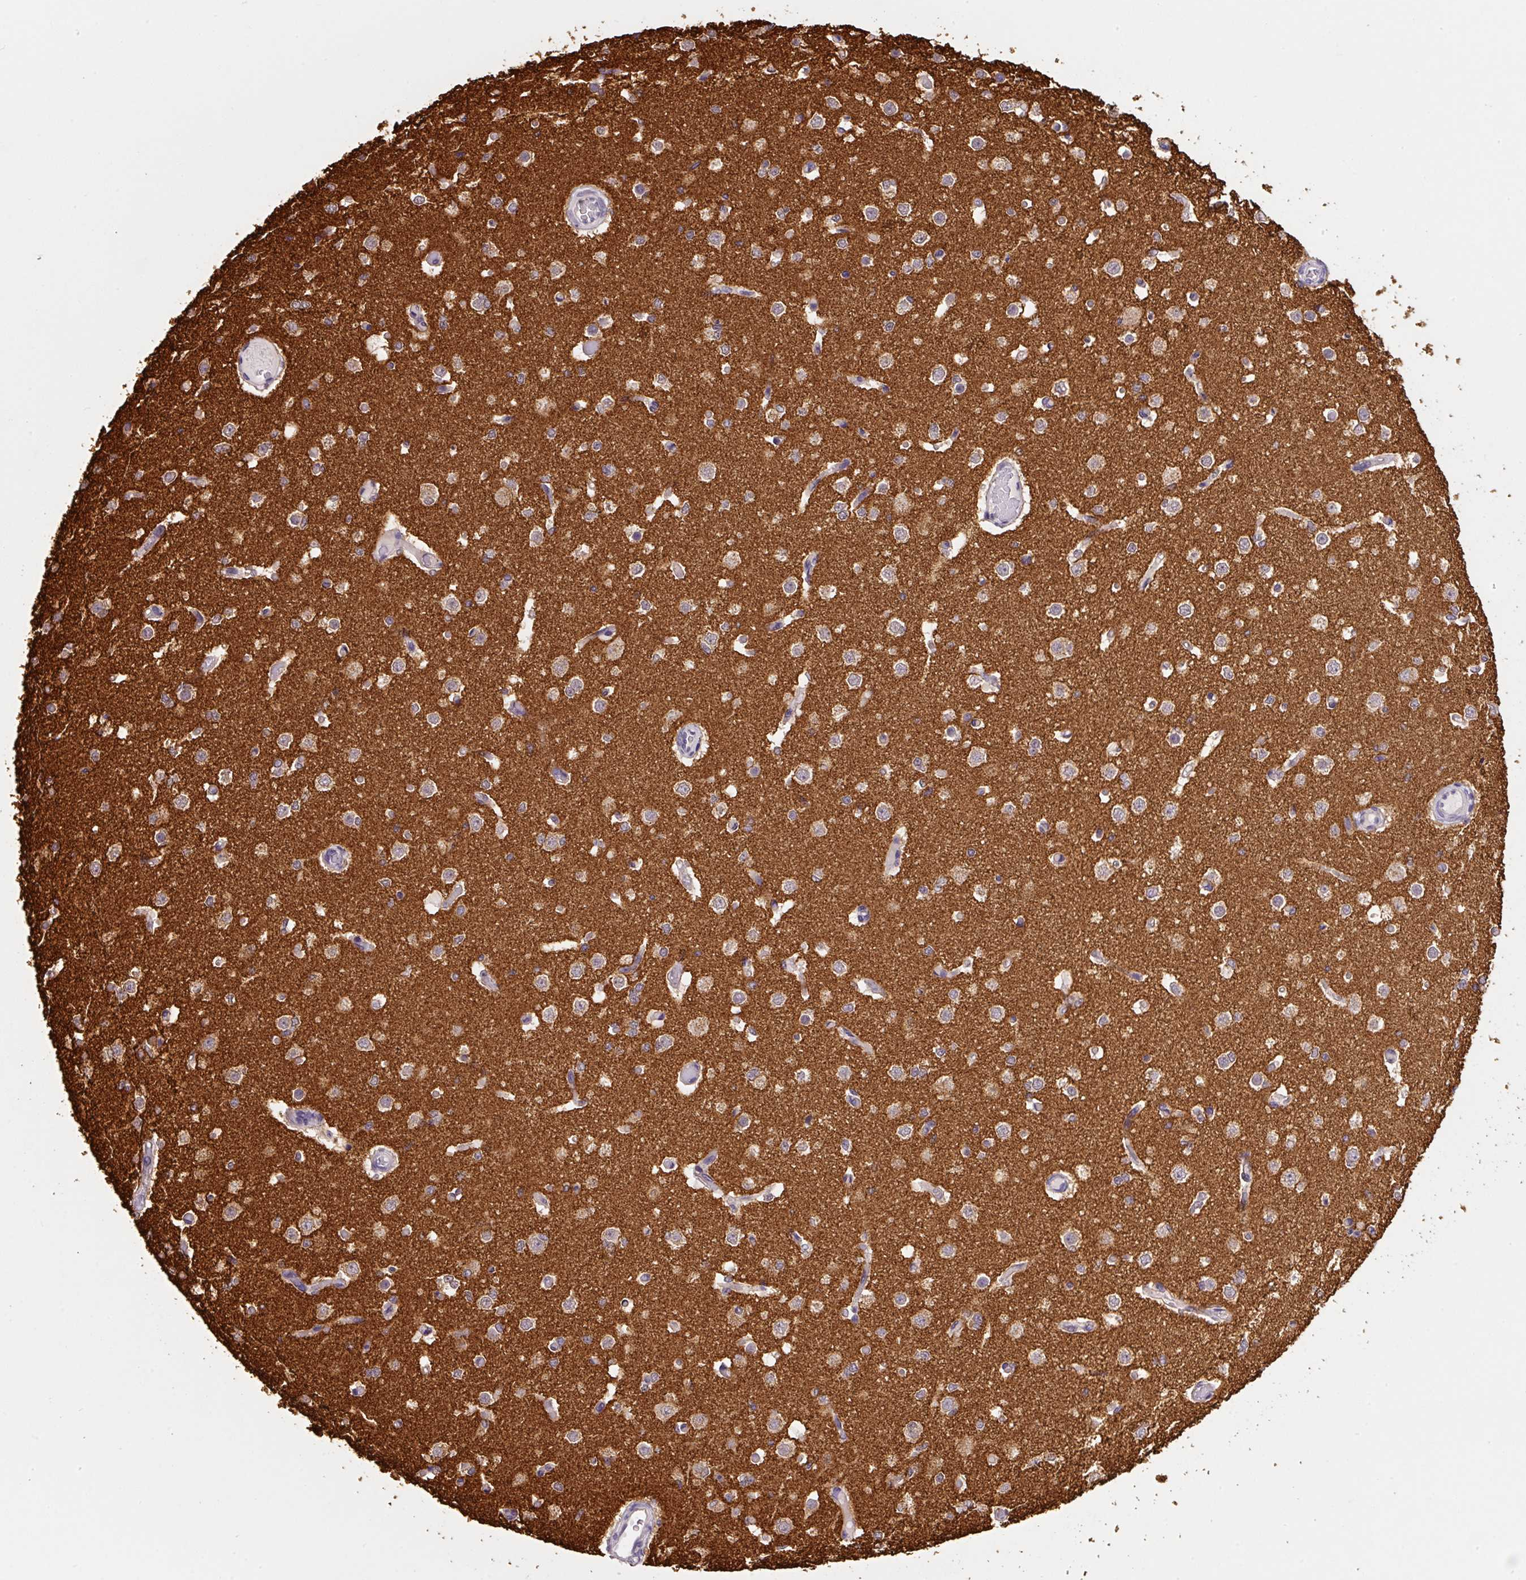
{"staining": {"intensity": "negative", "quantity": "none", "location": "none"}, "tissue": "cerebral cortex", "cell_type": "Endothelial cells", "image_type": "normal", "snomed": [{"axis": "morphology", "description": "Normal tissue, NOS"}, {"axis": "morphology", "description": "Inflammation, NOS"}, {"axis": "topography", "description": "Cerebral cortex"}], "caption": "Photomicrograph shows no protein positivity in endothelial cells of unremarkable cerebral cortex. (DAB immunohistochemistry visualized using brightfield microscopy, high magnification).", "gene": "SYP", "patient": {"sex": "male", "age": 6}}